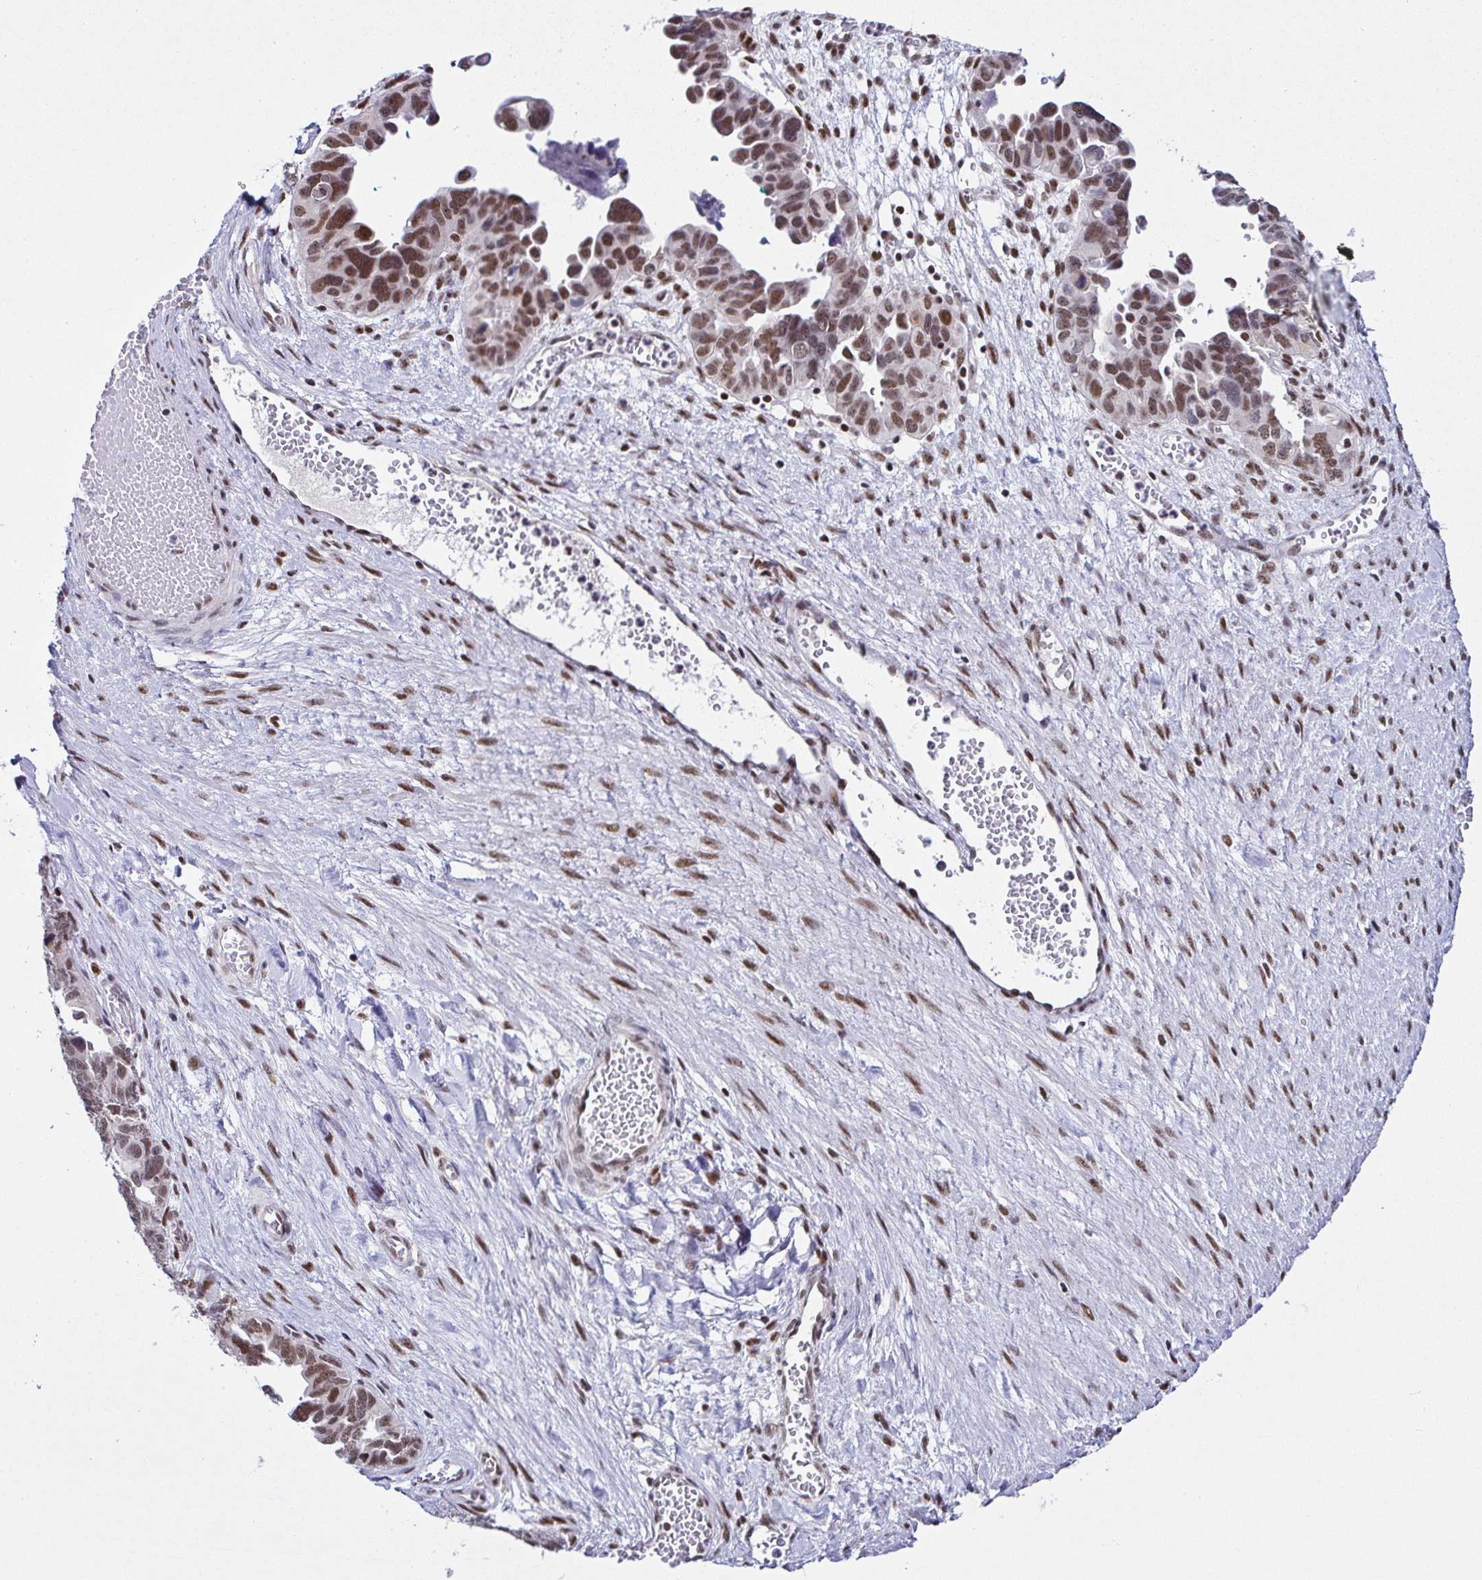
{"staining": {"intensity": "moderate", "quantity": ">75%", "location": "nuclear"}, "tissue": "ovarian cancer", "cell_type": "Tumor cells", "image_type": "cancer", "snomed": [{"axis": "morphology", "description": "Cystadenocarcinoma, serous, NOS"}, {"axis": "topography", "description": "Ovary"}], "caption": "Ovarian cancer (serous cystadenocarcinoma) was stained to show a protein in brown. There is medium levels of moderate nuclear staining in about >75% of tumor cells. The staining is performed using DAB brown chromogen to label protein expression. The nuclei are counter-stained blue using hematoxylin.", "gene": "DR1", "patient": {"sex": "female", "age": 64}}